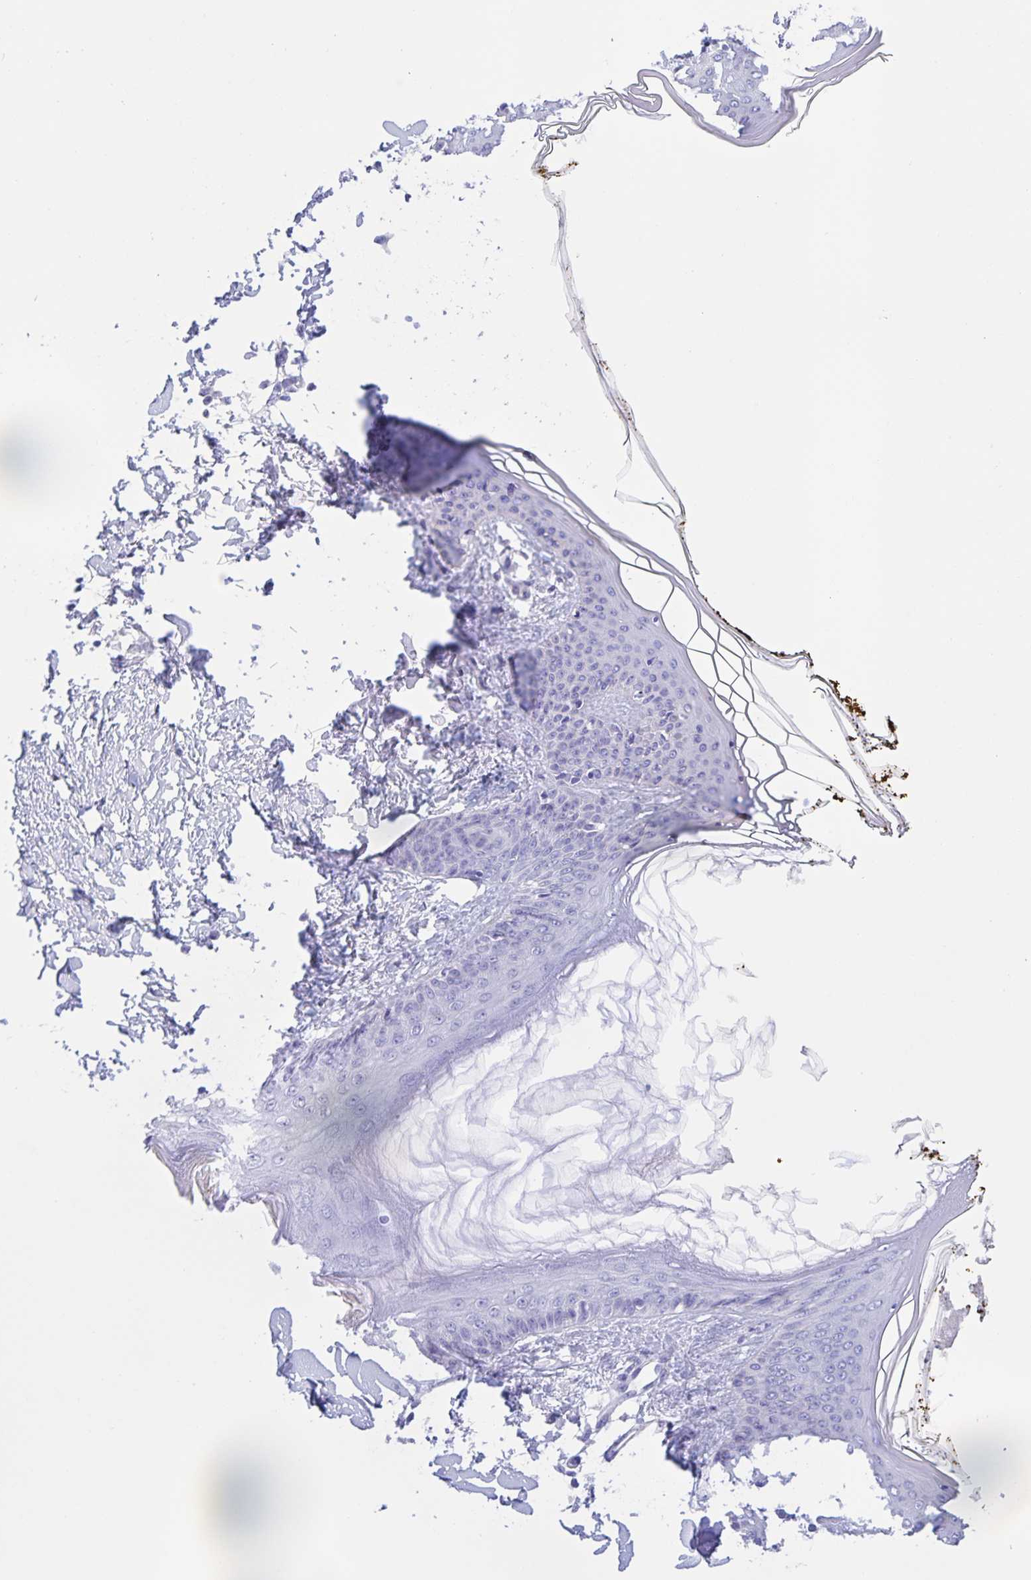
{"staining": {"intensity": "negative", "quantity": "none", "location": "none"}, "tissue": "skin", "cell_type": "Fibroblasts", "image_type": "normal", "snomed": [{"axis": "morphology", "description": "Normal tissue, NOS"}, {"axis": "topography", "description": "Skin"}], "caption": "The immunohistochemistry image has no significant expression in fibroblasts of skin. (Brightfield microscopy of DAB immunohistochemistry (IHC) at high magnification).", "gene": "CATSPER4", "patient": {"sex": "female", "age": 34}}